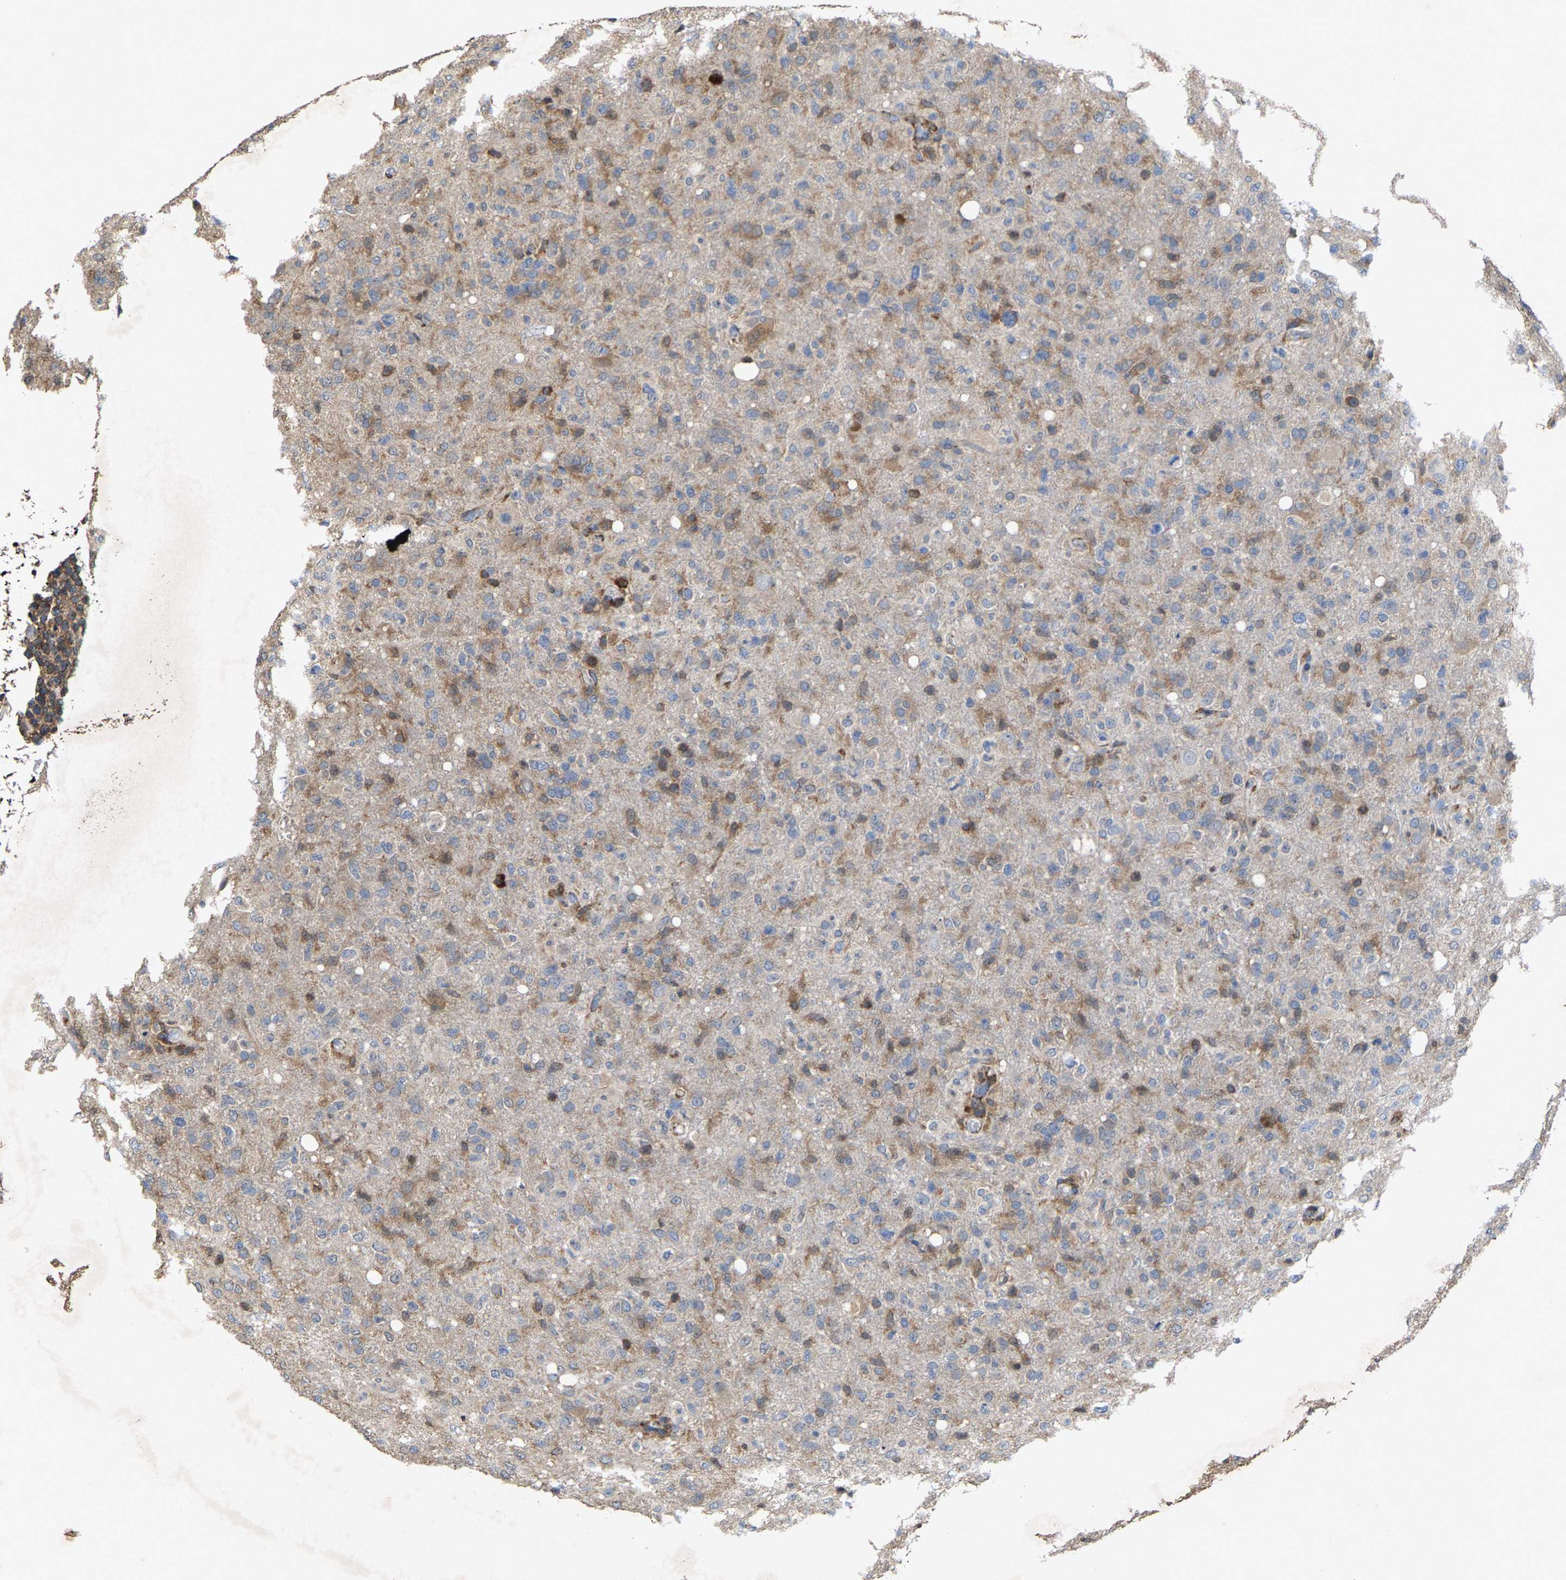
{"staining": {"intensity": "moderate", "quantity": "<25%", "location": "cytoplasmic/membranous"}, "tissue": "glioma", "cell_type": "Tumor cells", "image_type": "cancer", "snomed": [{"axis": "morphology", "description": "Glioma, malignant, High grade"}, {"axis": "topography", "description": "Brain"}], "caption": "A low amount of moderate cytoplasmic/membranous staining is present in approximately <25% of tumor cells in glioma tissue.", "gene": "FGD3", "patient": {"sex": "female", "age": 57}}